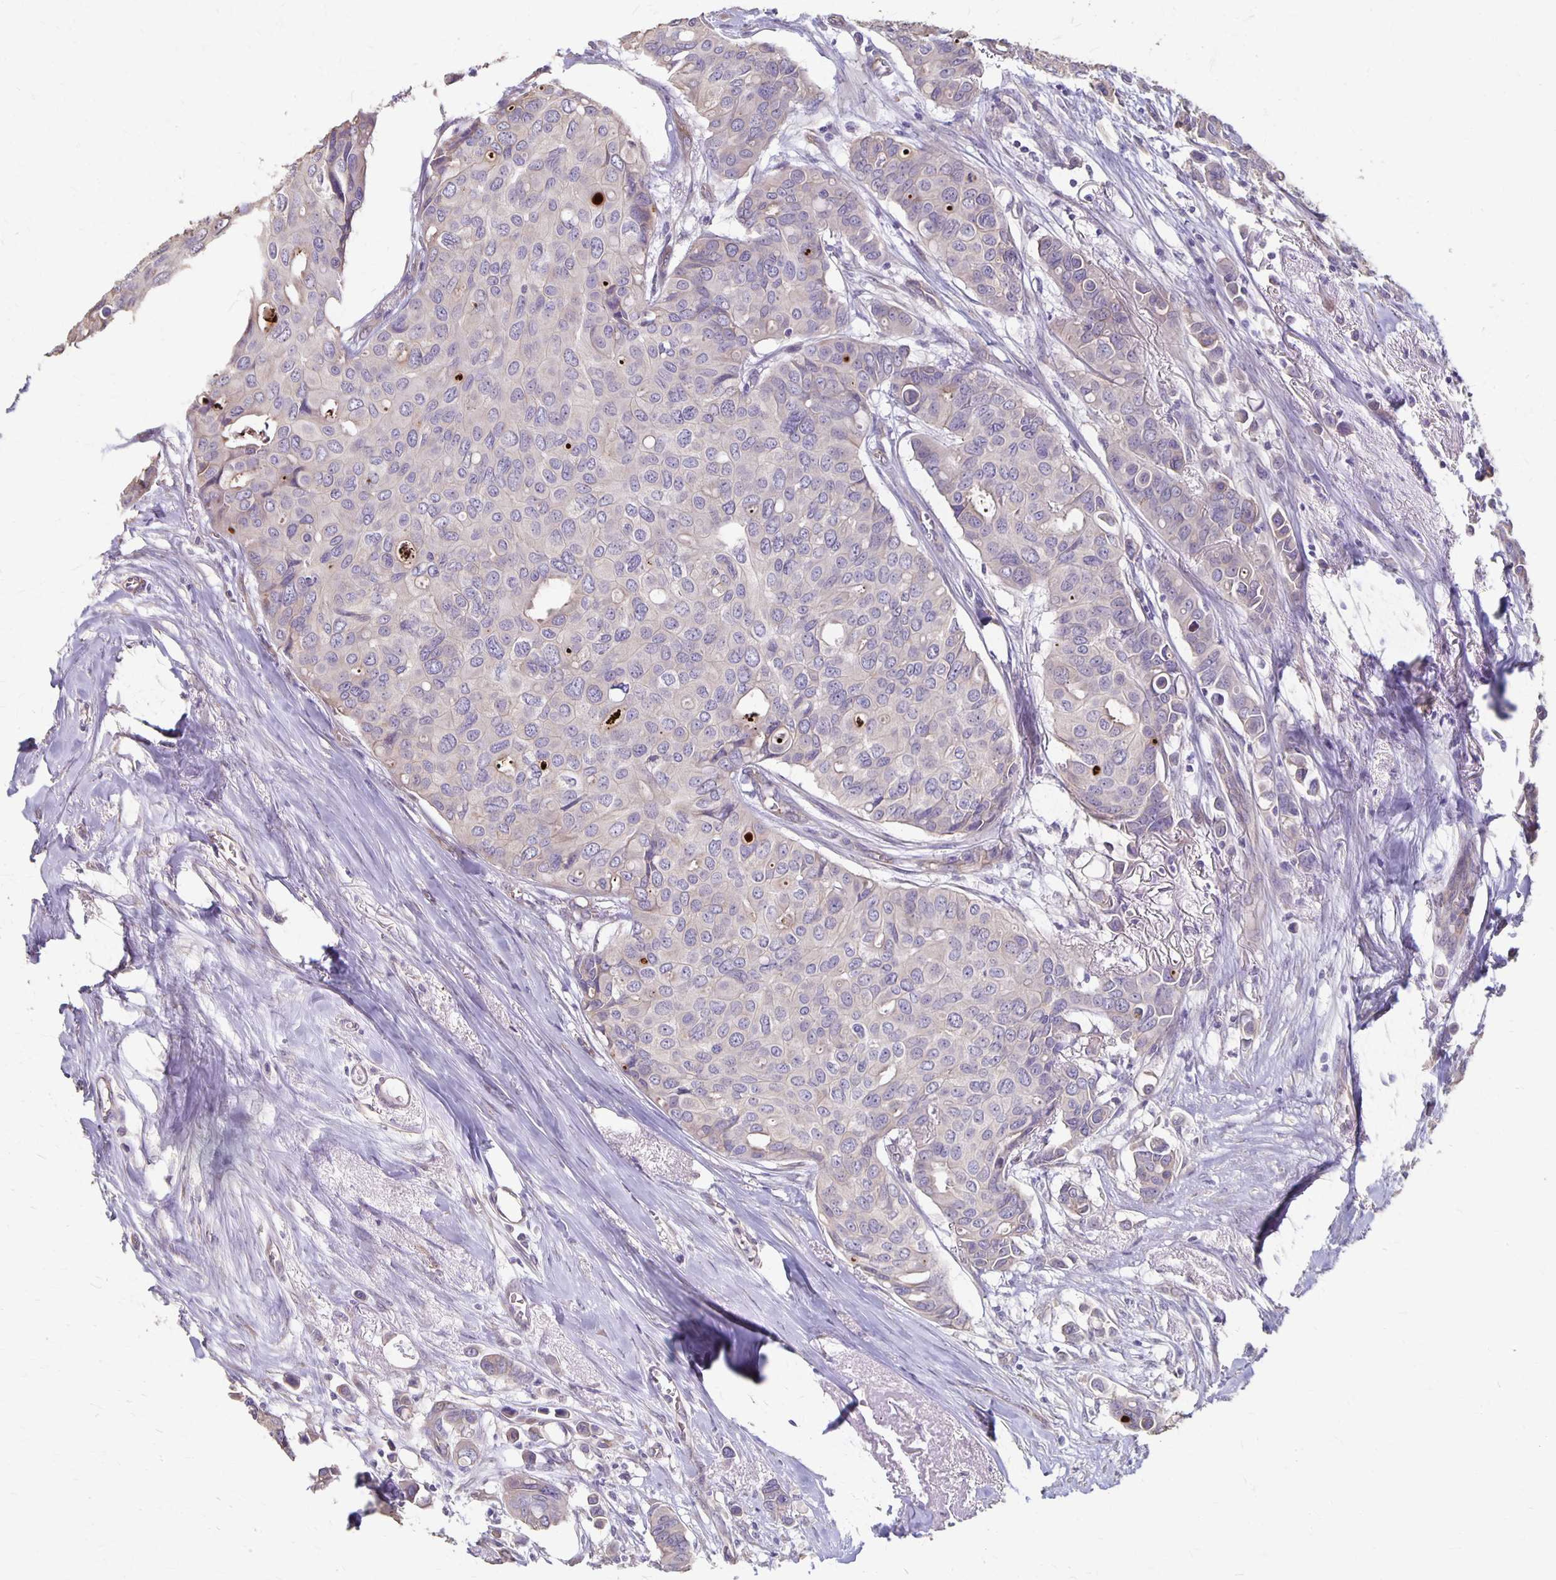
{"staining": {"intensity": "negative", "quantity": "none", "location": "none"}, "tissue": "breast cancer", "cell_type": "Tumor cells", "image_type": "cancer", "snomed": [{"axis": "morphology", "description": "Duct carcinoma"}, {"axis": "topography", "description": "Breast"}], "caption": "High power microscopy micrograph of an immunohistochemistry image of breast cancer (intraductal carcinoma), revealing no significant positivity in tumor cells.", "gene": "PPP1R3E", "patient": {"sex": "female", "age": 54}}